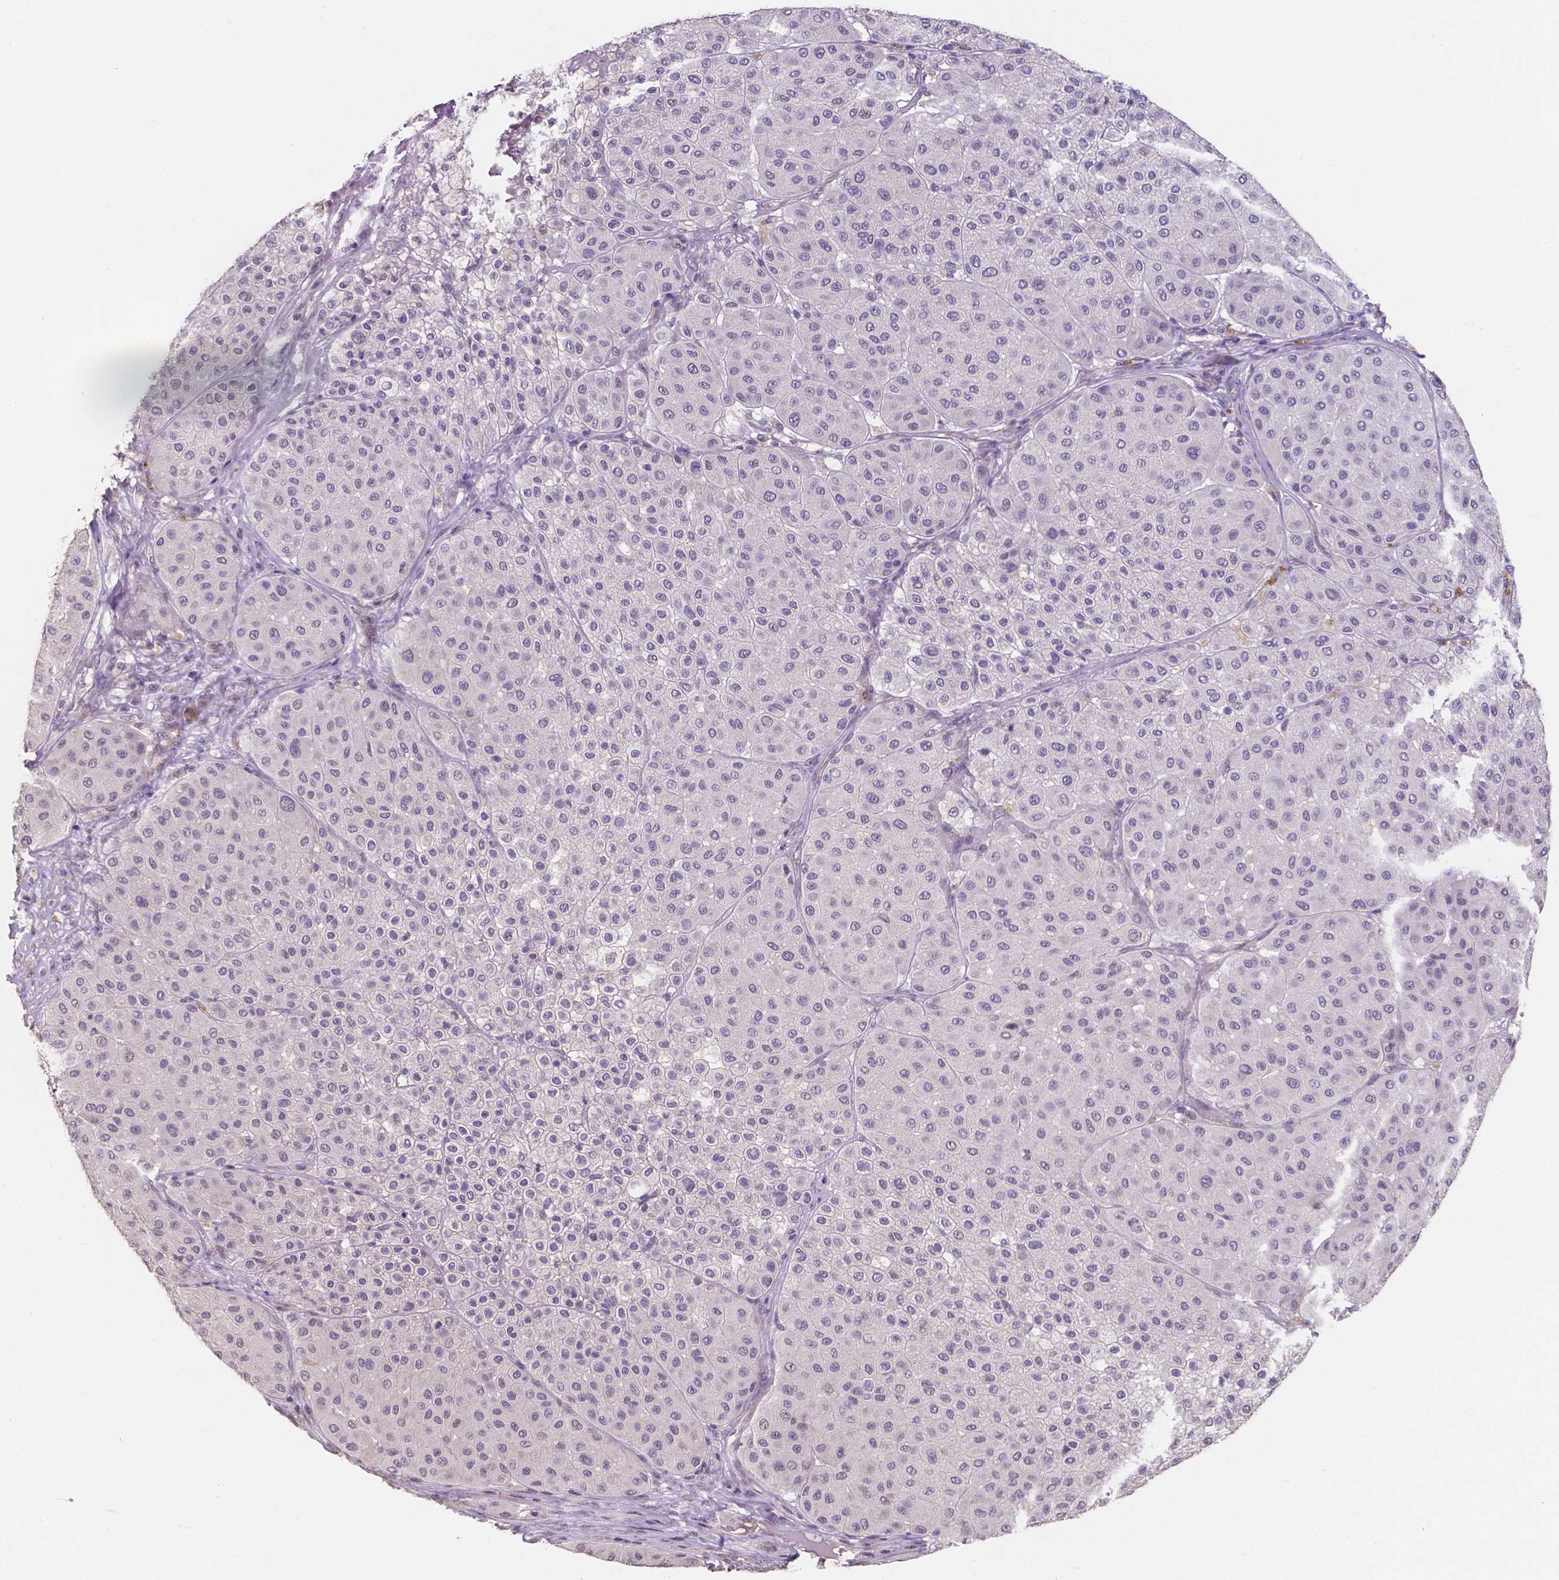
{"staining": {"intensity": "negative", "quantity": "none", "location": "none"}, "tissue": "melanoma", "cell_type": "Tumor cells", "image_type": "cancer", "snomed": [{"axis": "morphology", "description": "Malignant melanoma, Metastatic site"}, {"axis": "topography", "description": "Smooth muscle"}], "caption": "There is no significant staining in tumor cells of melanoma.", "gene": "ELAVL2", "patient": {"sex": "male", "age": 41}}